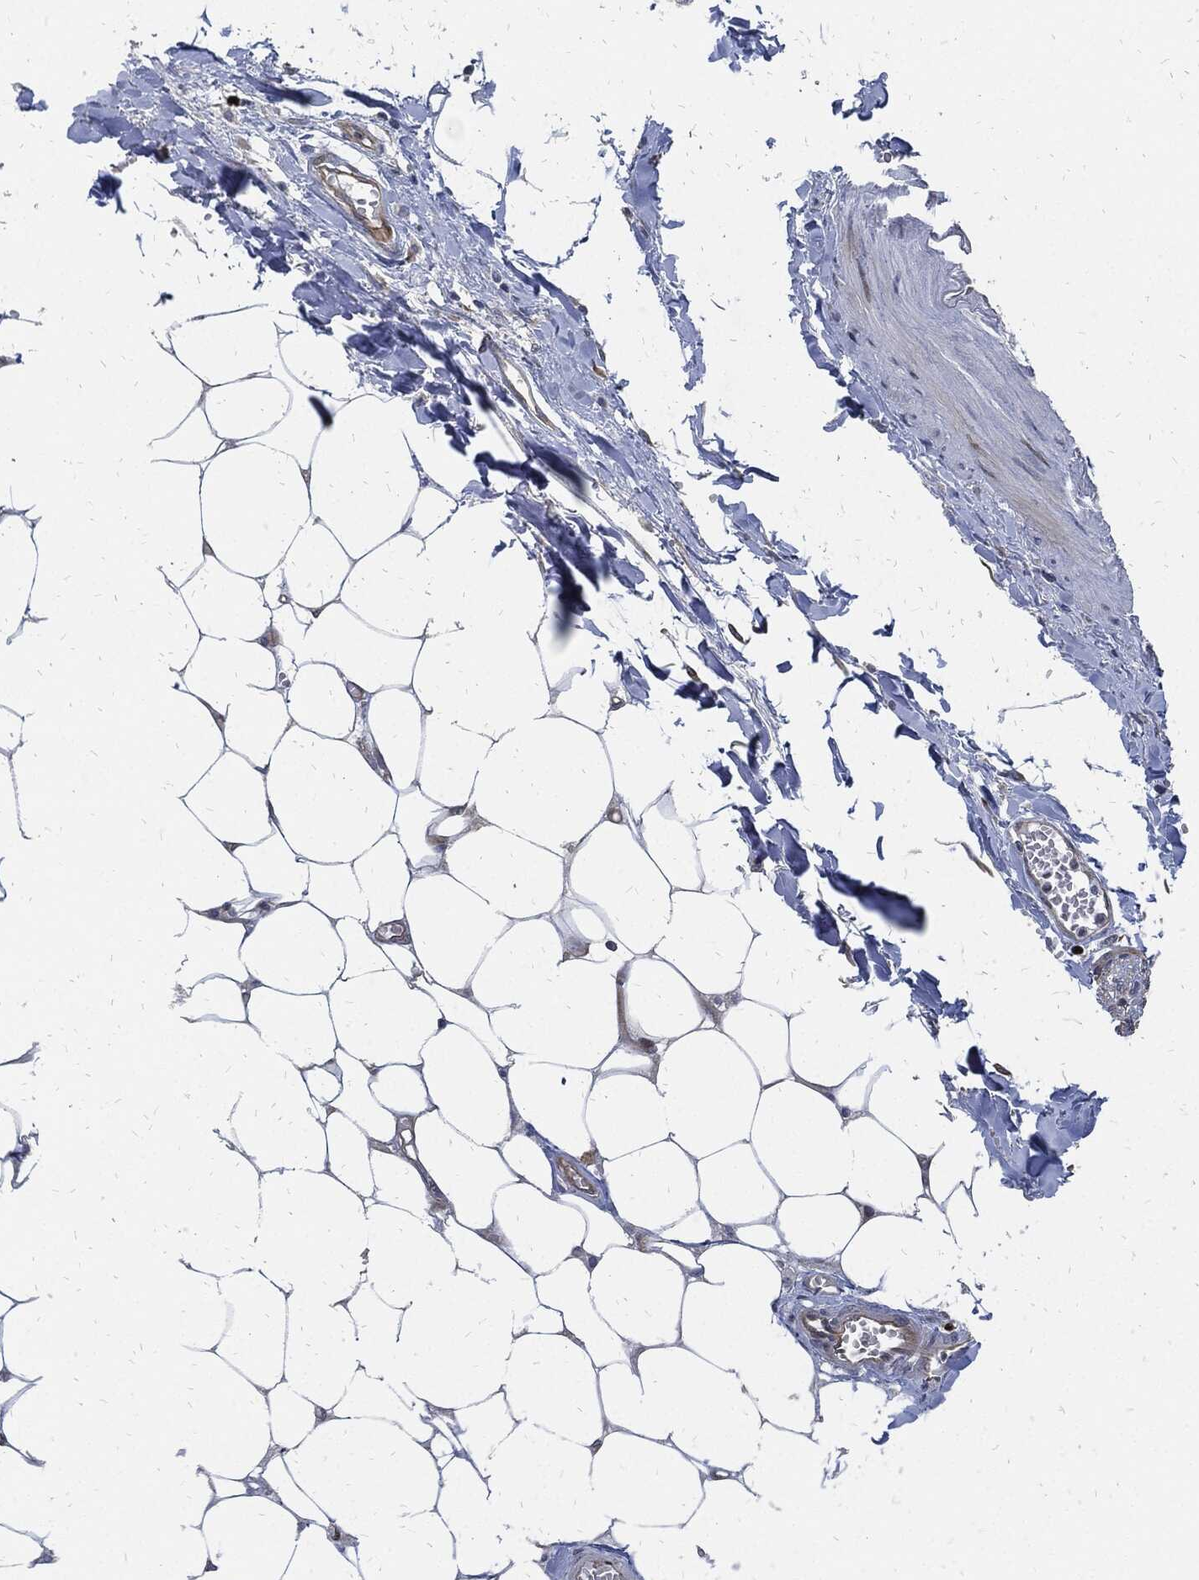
{"staining": {"intensity": "negative", "quantity": "none", "location": "none"}, "tissue": "adipose tissue", "cell_type": "Adipocytes", "image_type": "normal", "snomed": [{"axis": "morphology", "description": "Normal tissue, NOS"}, {"axis": "morphology", "description": "Squamous cell carcinoma, NOS"}, {"axis": "topography", "description": "Cartilage tissue"}, {"axis": "topography", "description": "Lung"}], "caption": "An immunohistochemistry (IHC) micrograph of normal adipose tissue is shown. There is no staining in adipocytes of adipose tissue.", "gene": "MKI67", "patient": {"sex": "male", "age": 66}}